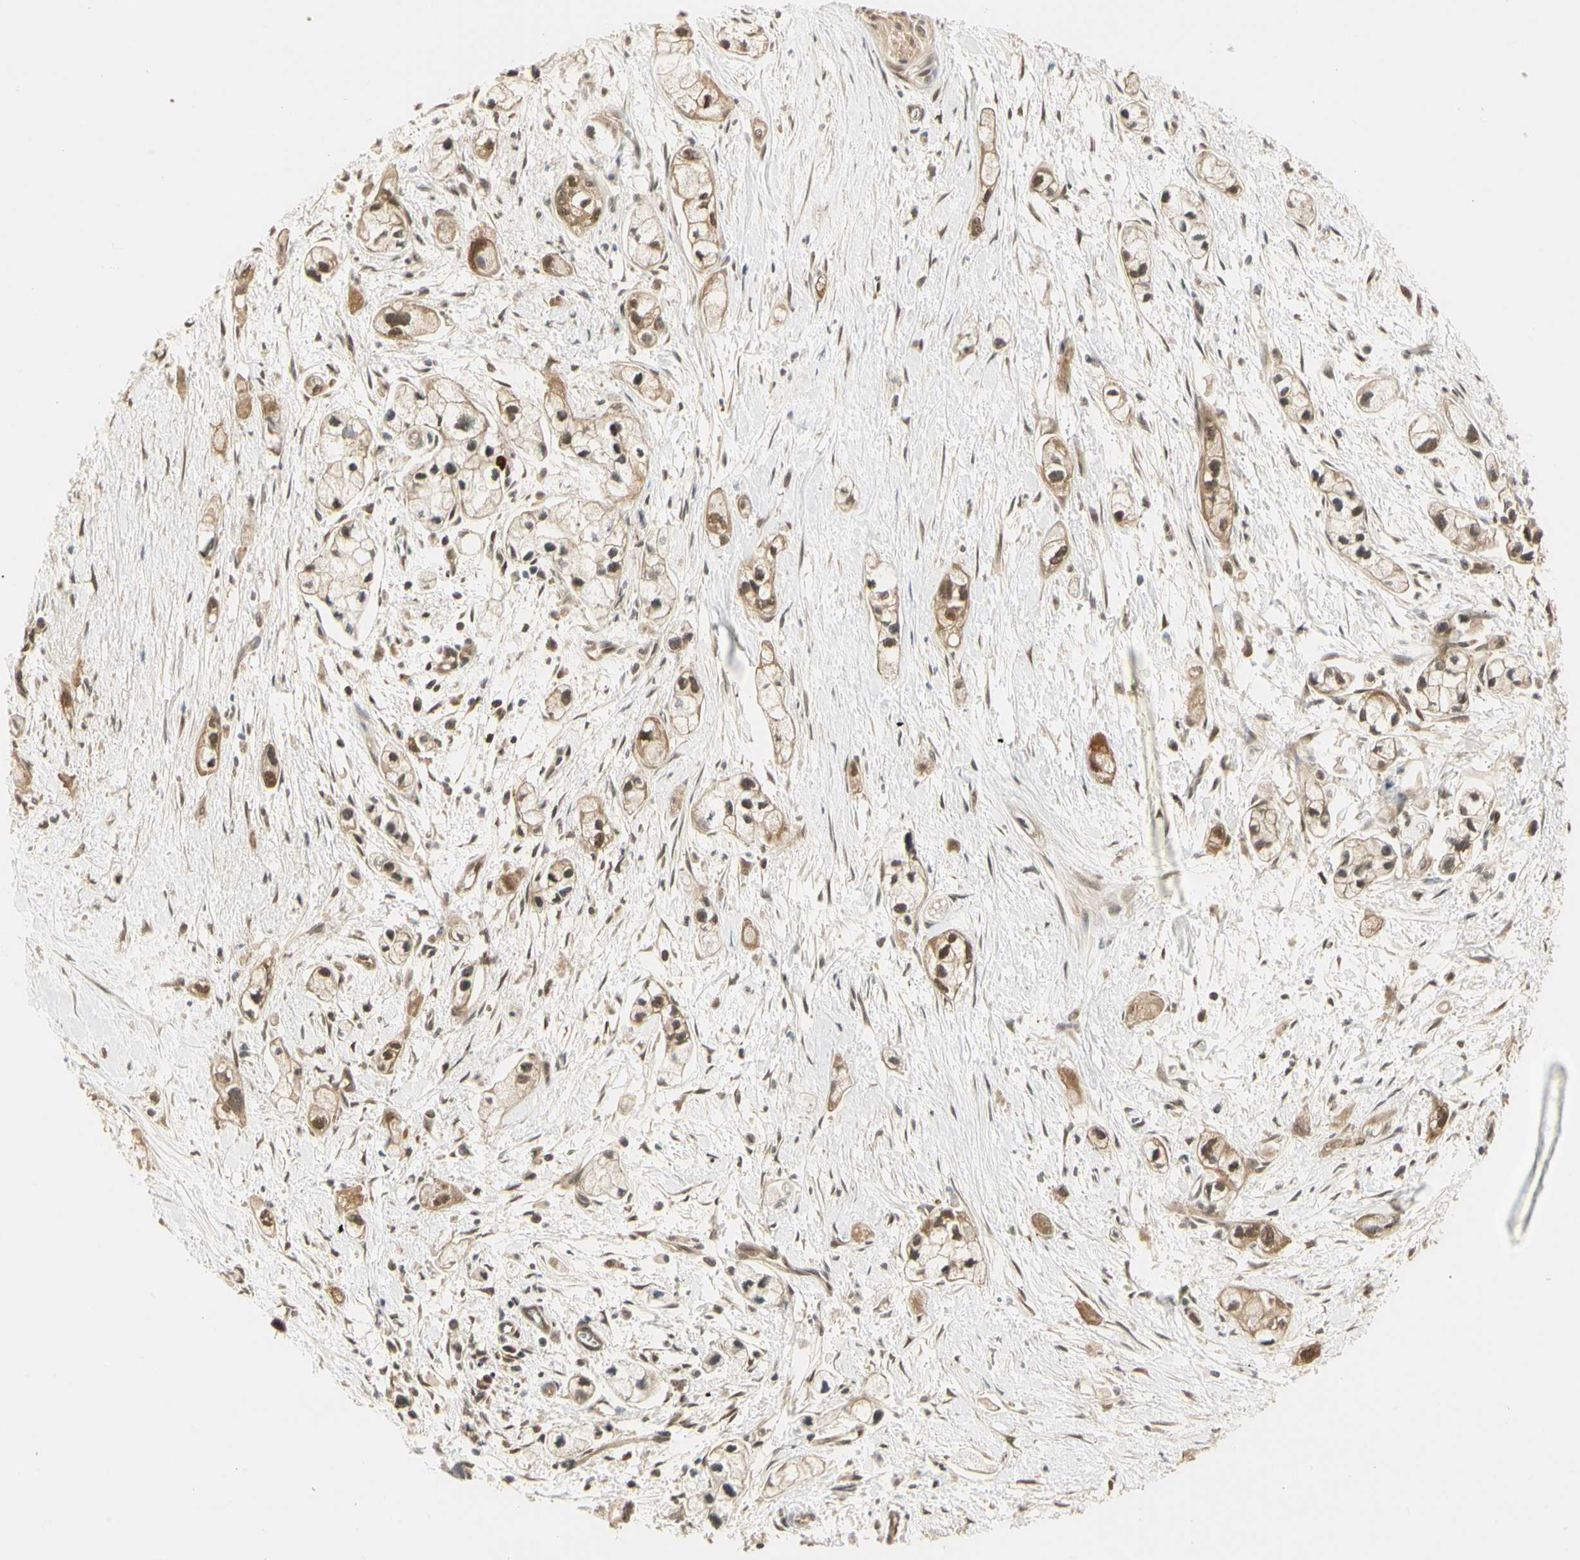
{"staining": {"intensity": "moderate", "quantity": ">75%", "location": "cytoplasmic/membranous,nuclear"}, "tissue": "pancreatic cancer", "cell_type": "Tumor cells", "image_type": "cancer", "snomed": [{"axis": "morphology", "description": "Adenocarcinoma, NOS"}, {"axis": "topography", "description": "Pancreas"}], "caption": "A brown stain highlights moderate cytoplasmic/membranous and nuclear staining of a protein in human adenocarcinoma (pancreatic) tumor cells.", "gene": "UBE2Z", "patient": {"sex": "male", "age": 74}}